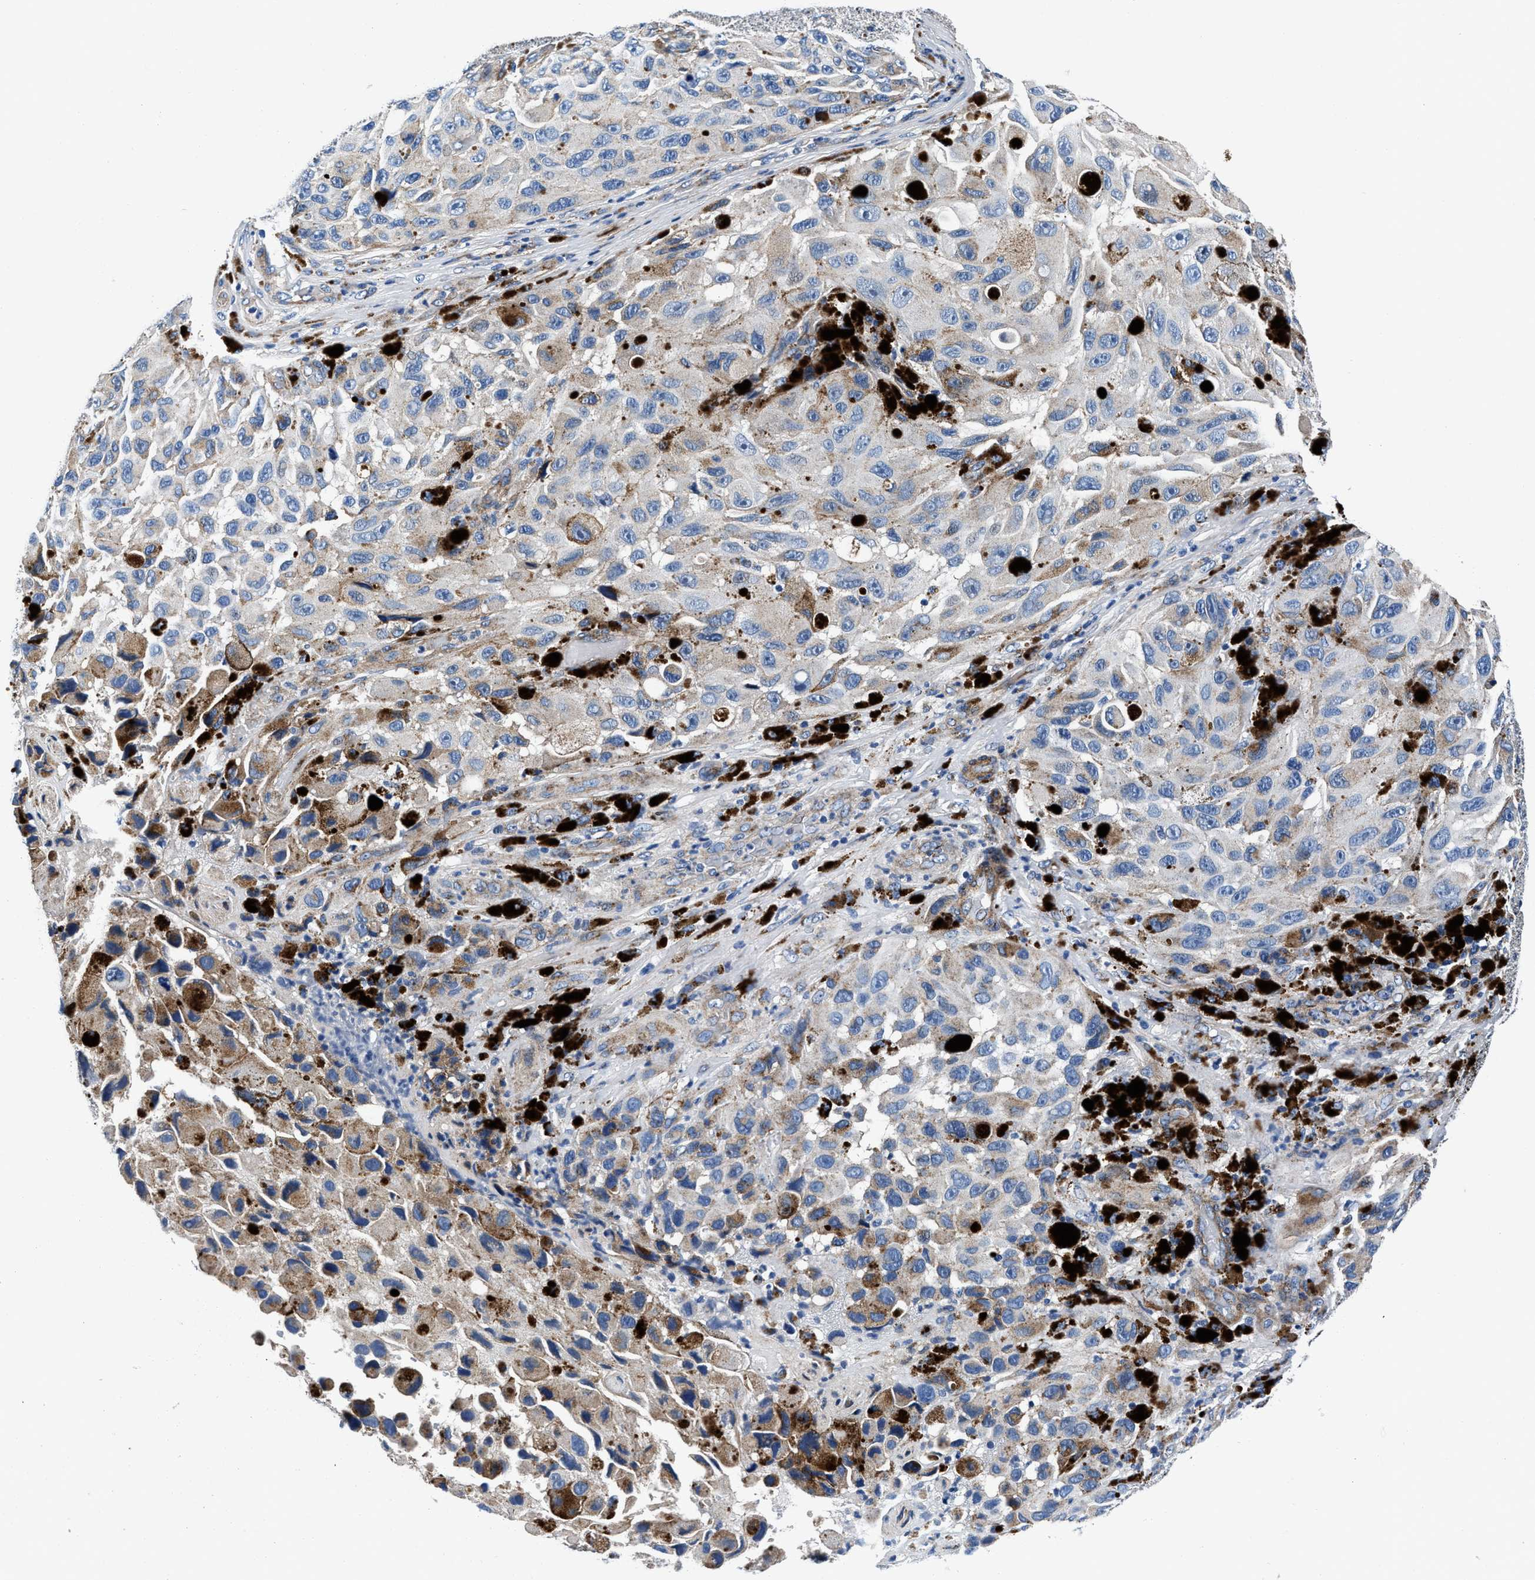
{"staining": {"intensity": "moderate", "quantity": "<25%", "location": "cytoplasmic/membranous"}, "tissue": "melanoma", "cell_type": "Tumor cells", "image_type": "cancer", "snomed": [{"axis": "morphology", "description": "Malignant melanoma, NOS"}, {"axis": "topography", "description": "Skin"}], "caption": "Immunohistochemistry (IHC) micrograph of malignant melanoma stained for a protein (brown), which demonstrates low levels of moderate cytoplasmic/membranous positivity in about <25% of tumor cells.", "gene": "DAG1", "patient": {"sex": "female", "age": 73}}